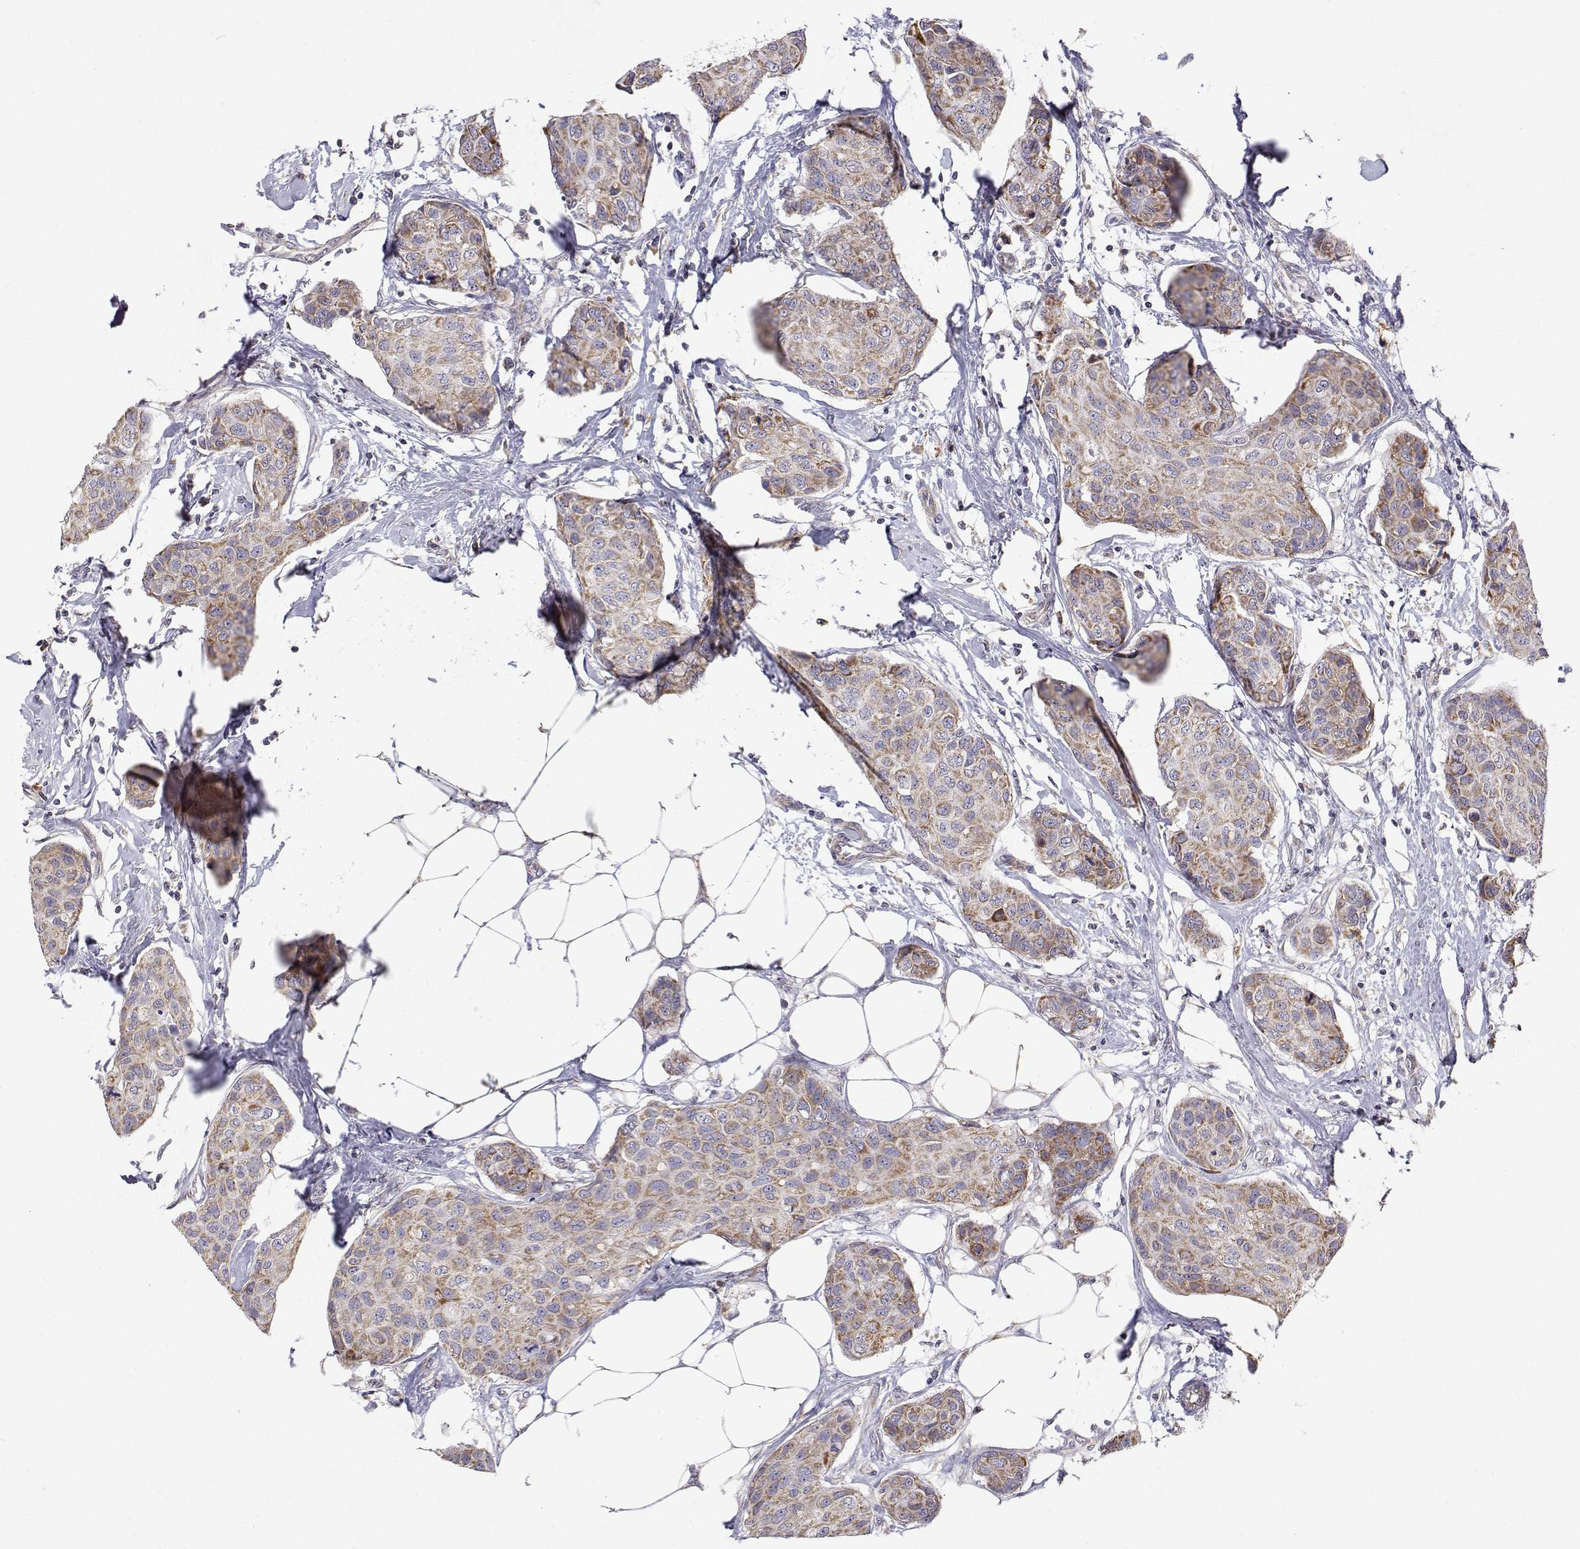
{"staining": {"intensity": "weak", "quantity": ">75%", "location": "cytoplasmic/membranous"}, "tissue": "breast cancer", "cell_type": "Tumor cells", "image_type": "cancer", "snomed": [{"axis": "morphology", "description": "Duct carcinoma"}, {"axis": "topography", "description": "Breast"}], "caption": "Immunohistochemical staining of human breast cancer shows low levels of weak cytoplasmic/membranous positivity in approximately >75% of tumor cells.", "gene": "MRPL3", "patient": {"sex": "female", "age": 80}}